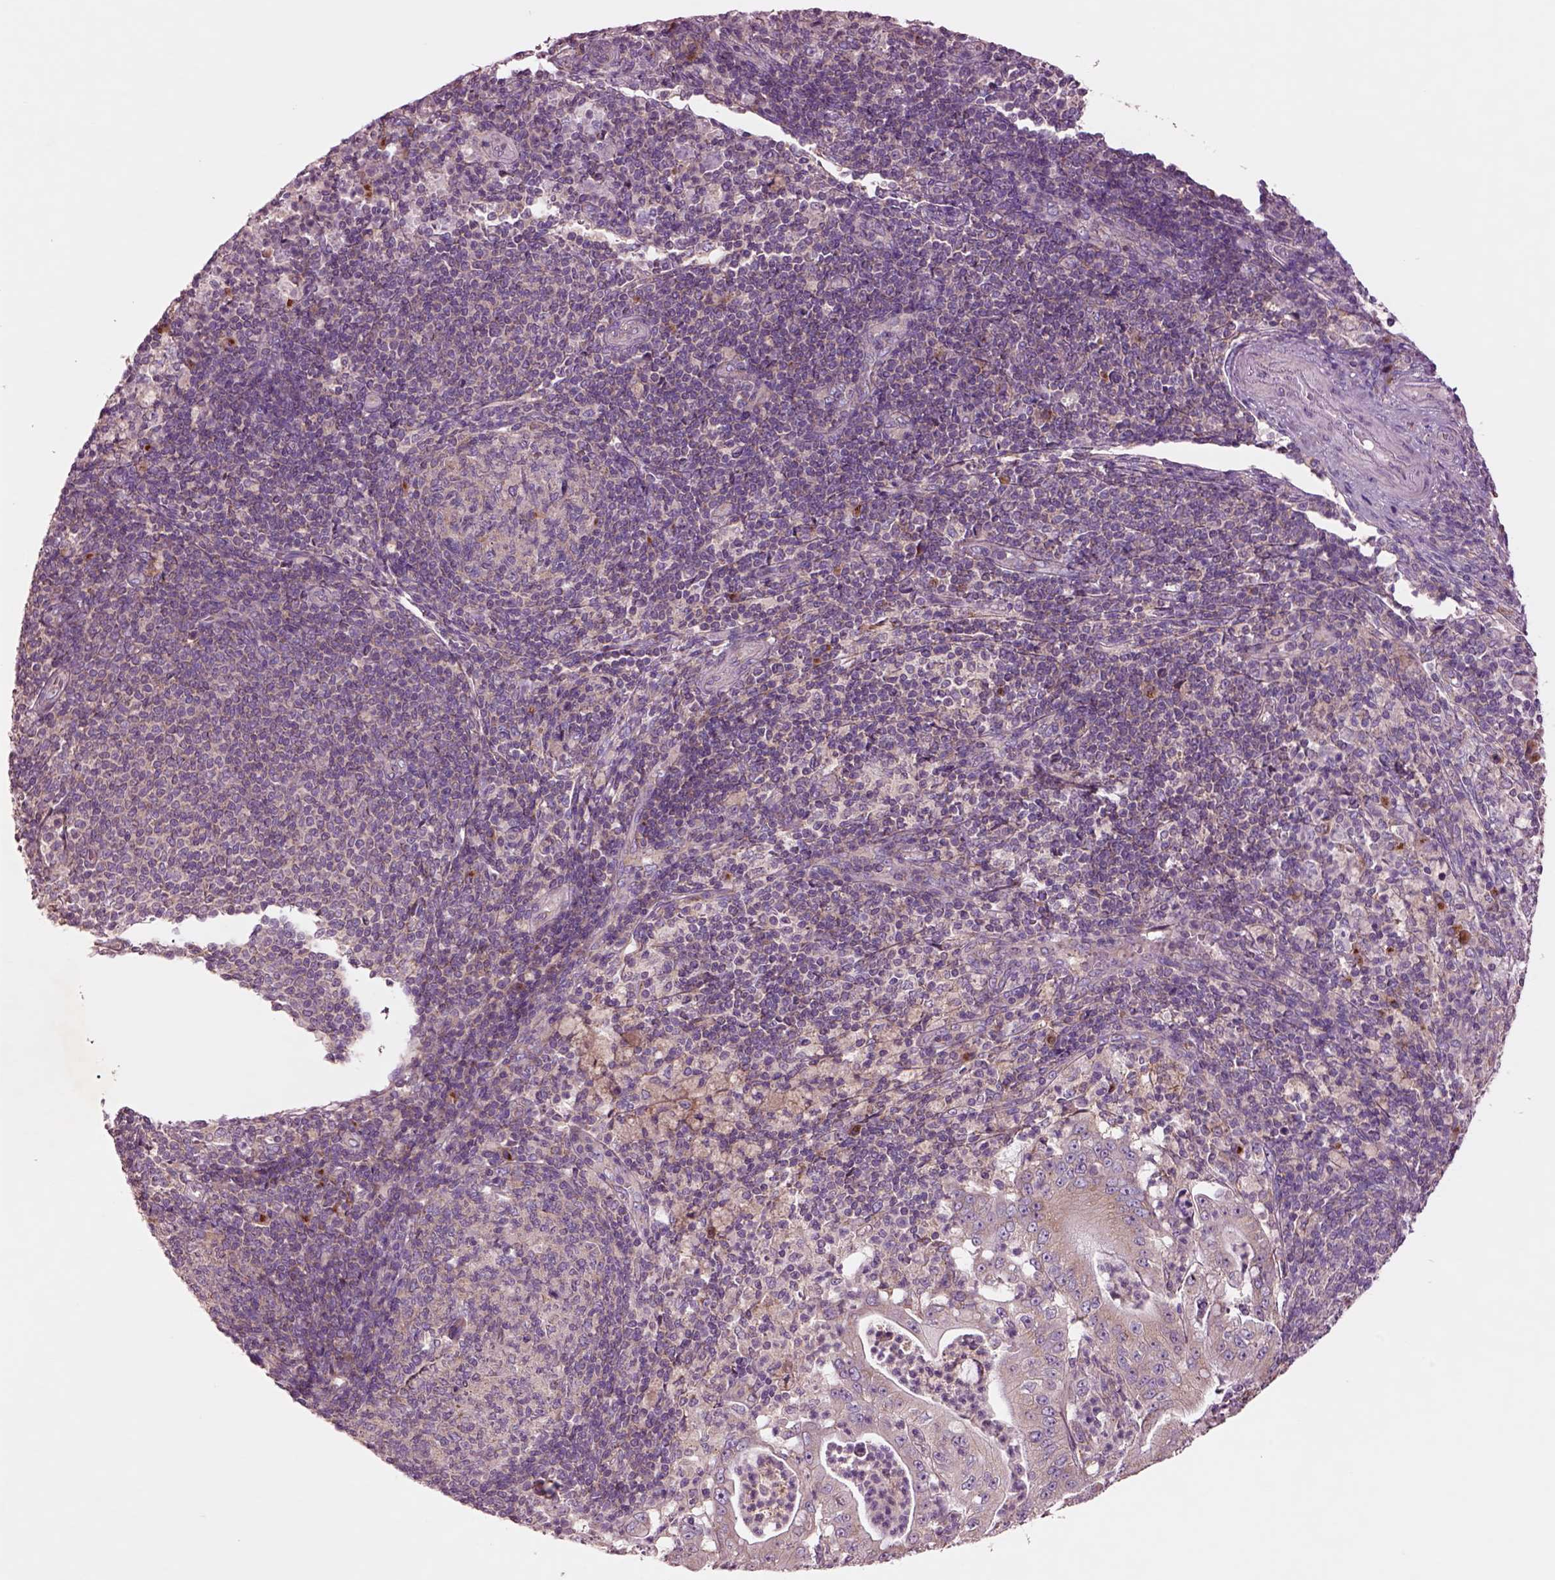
{"staining": {"intensity": "weak", "quantity": ">75%", "location": "cytoplasmic/membranous"}, "tissue": "pancreatic cancer", "cell_type": "Tumor cells", "image_type": "cancer", "snomed": [{"axis": "morphology", "description": "Adenocarcinoma, NOS"}, {"axis": "topography", "description": "Pancreas"}], "caption": "Brown immunohistochemical staining in human adenocarcinoma (pancreatic) demonstrates weak cytoplasmic/membranous staining in about >75% of tumor cells.", "gene": "SEC23A", "patient": {"sex": "male", "age": 71}}